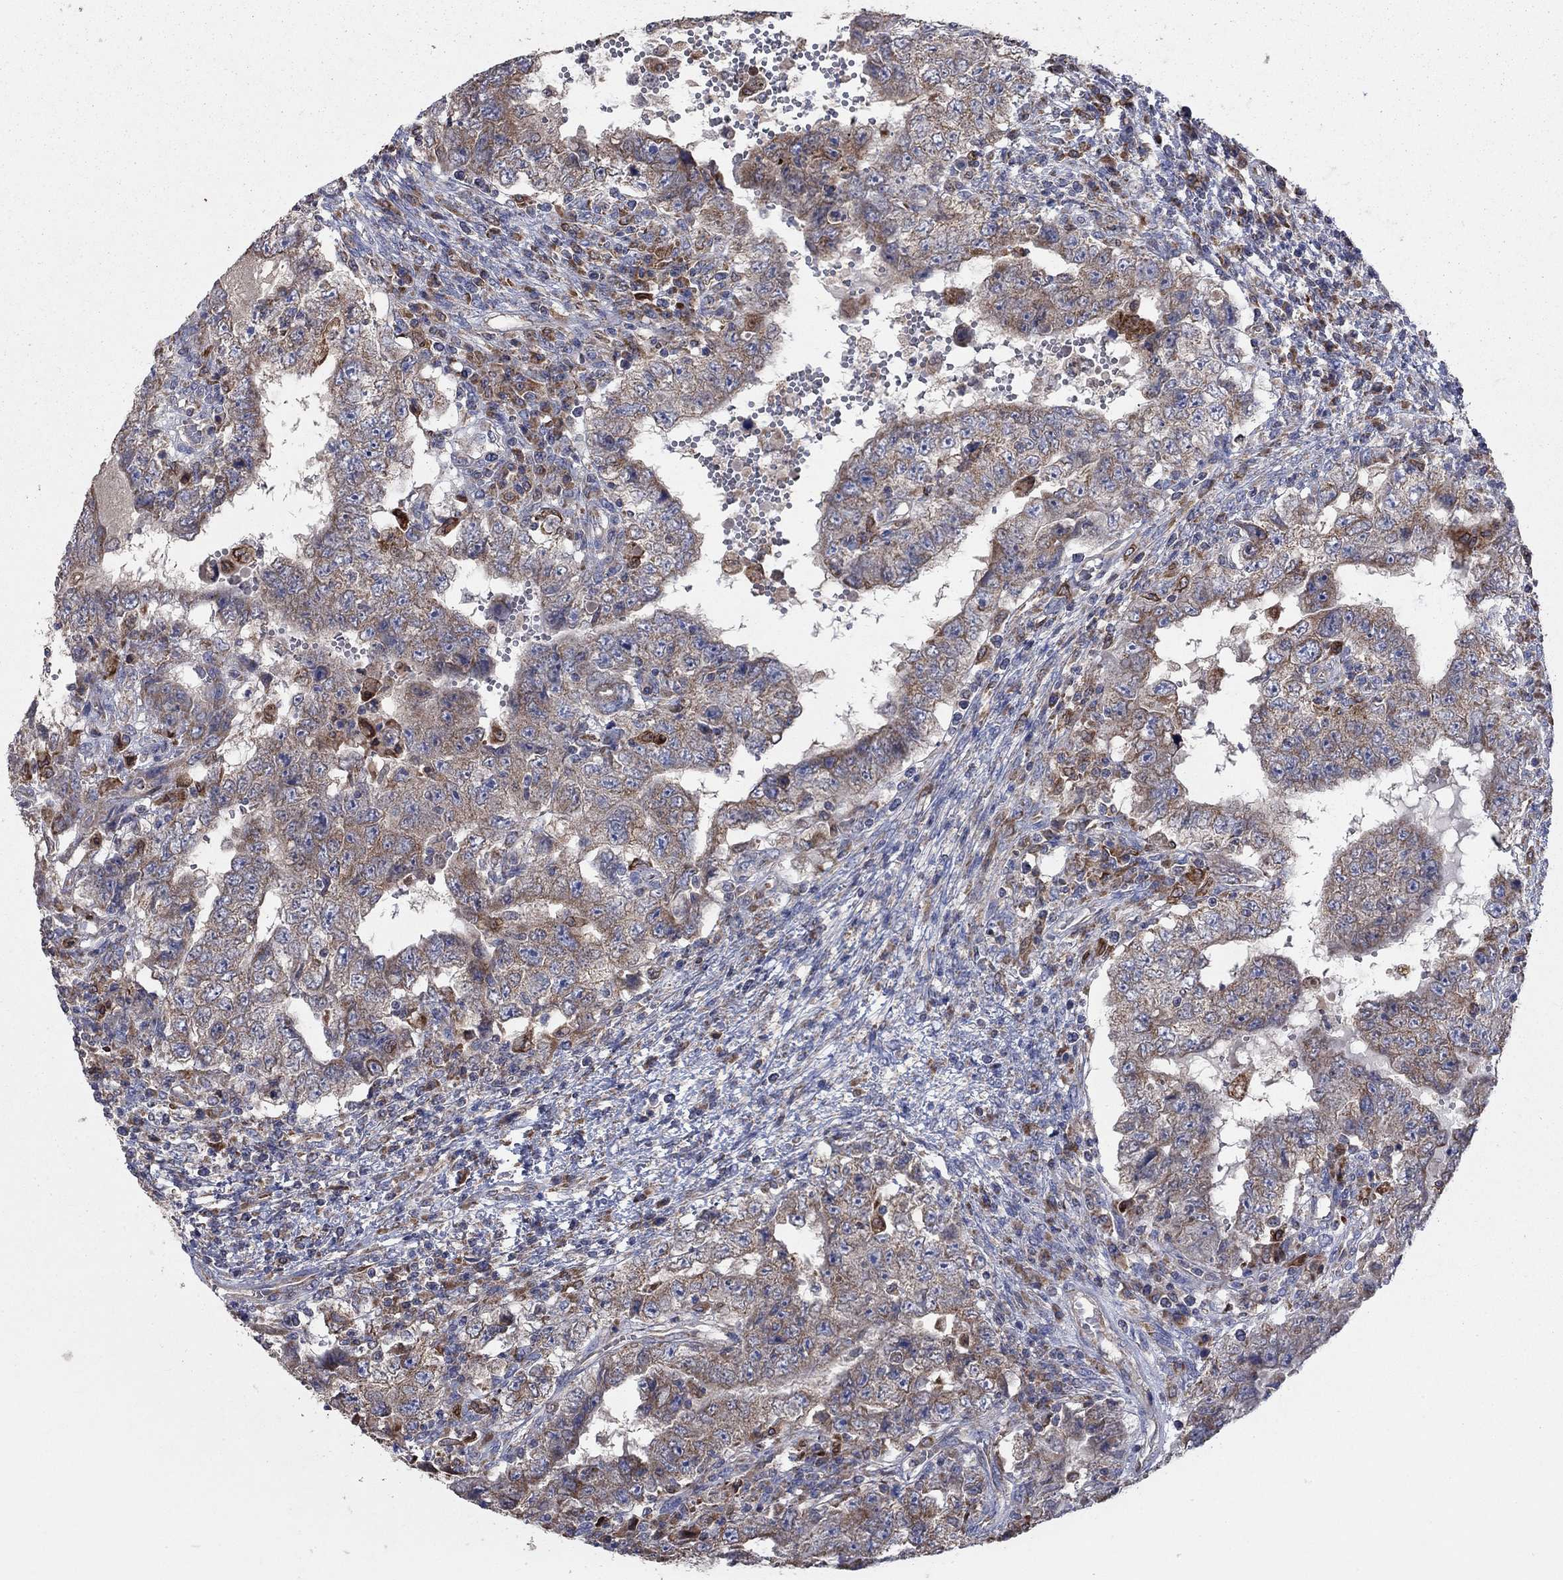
{"staining": {"intensity": "moderate", "quantity": ">75%", "location": "cytoplasmic/membranous"}, "tissue": "testis cancer", "cell_type": "Tumor cells", "image_type": "cancer", "snomed": [{"axis": "morphology", "description": "Carcinoma, Embryonal, NOS"}, {"axis": "topography", "description": "Testis"}], "caption": "A histopathology image of human testis embryonal carcinoma stained for a protein demonstrates moderate cytoplasmic/membranous brown staining in tumor cells.", "gene": "NCEH1", "patient": {"sex": "male", "age": 26}}